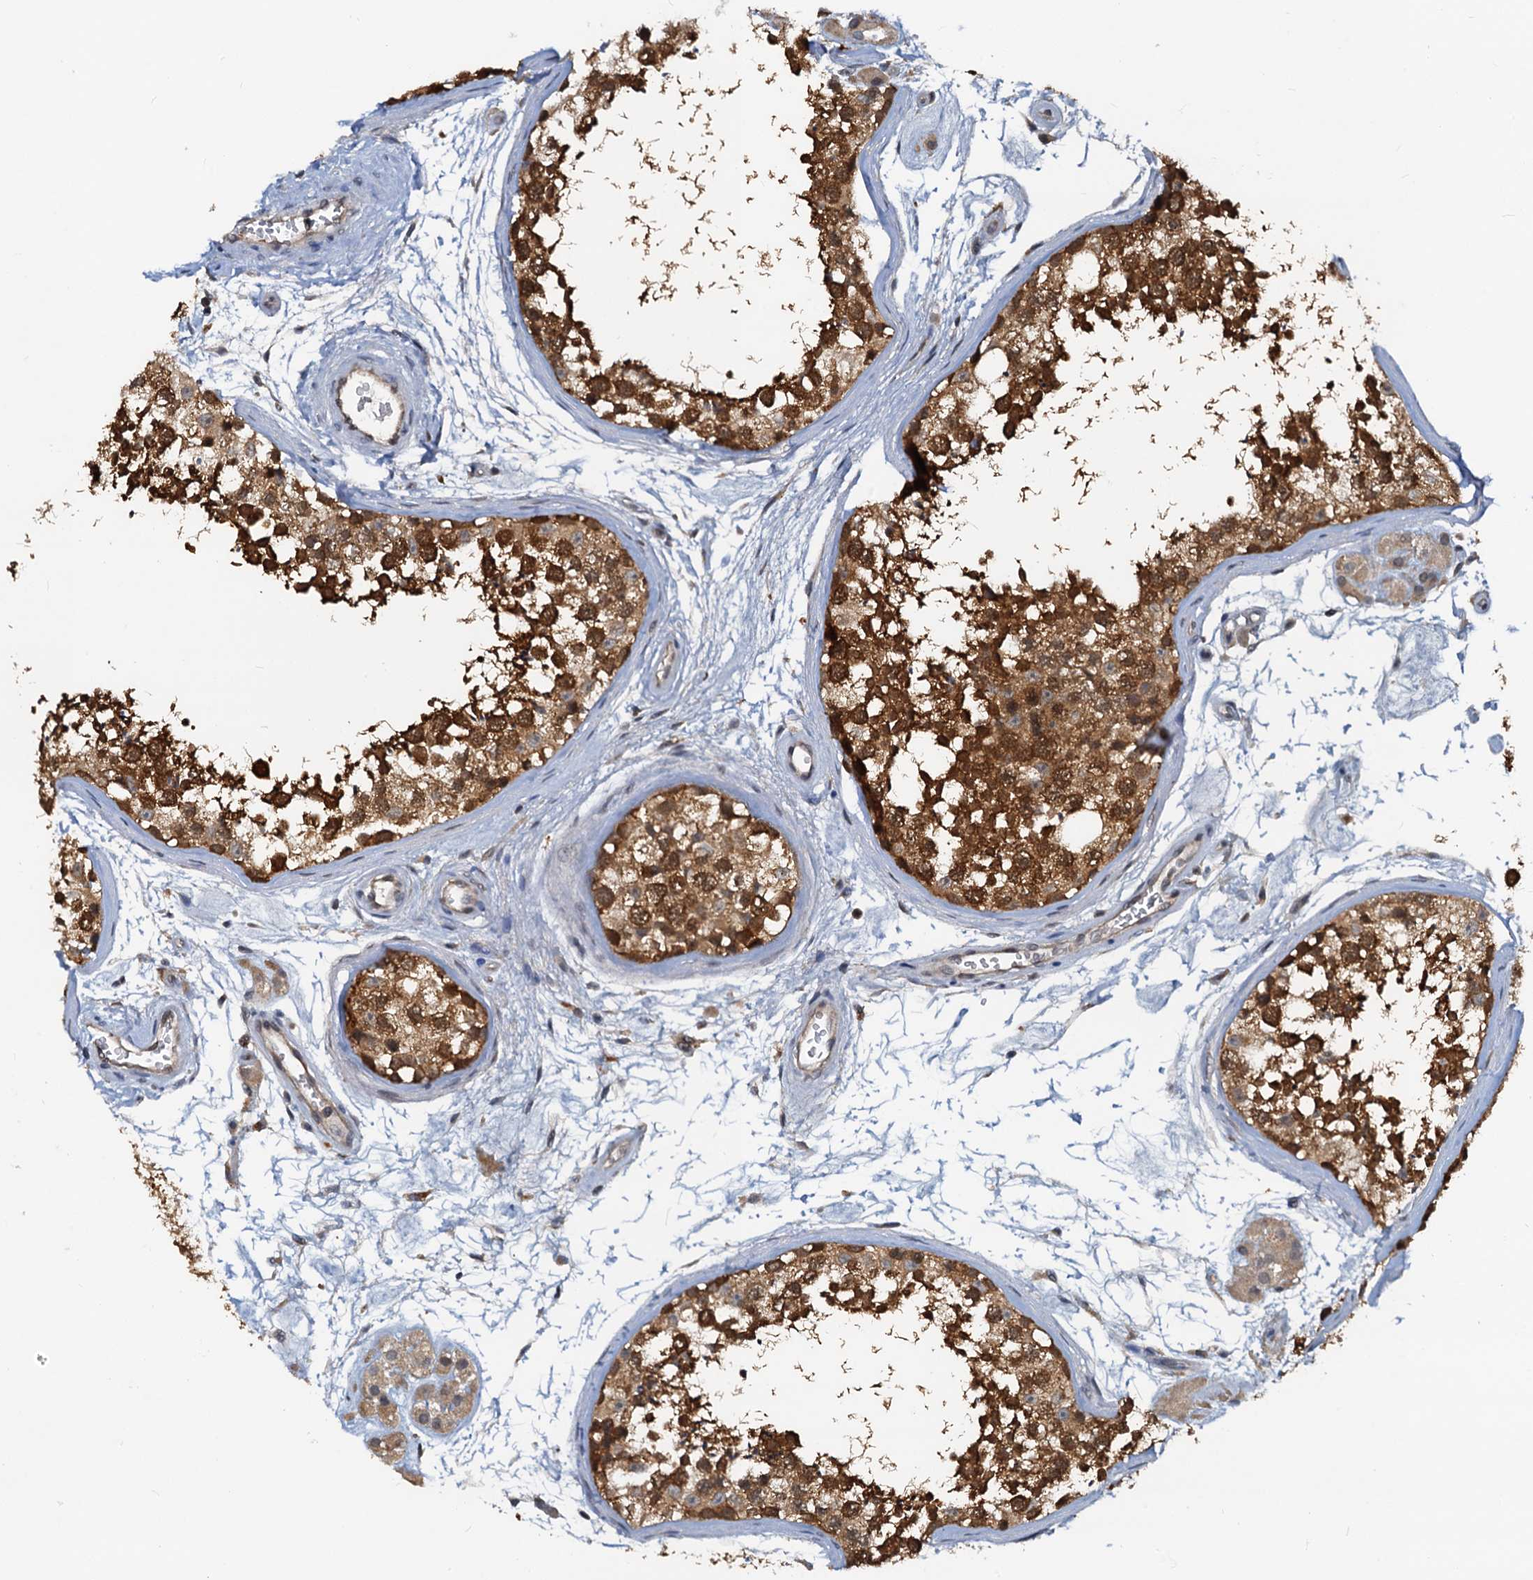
{"staining": {"intensity": "strong", "quantity": ">75%", "location": "cytoplasmic/membranous"}, "tissue": "testis", "cell_type": "Cells in seminiferous ducts", "image_type": "normal", "snomed": [{"axis": "morphology", "description": "Normal tissue, NOS"}, {"axis": "topography", "description": "Testis"}], "caption": "DAB immunohistochemical staining of unremarkable human testis shows strong cytoplasmic/membranous protein expression in approximately >75% of cells in seminiferous ducts.", "gene": "PTGES3", "patient": {"sex": "male", "age": 56}}